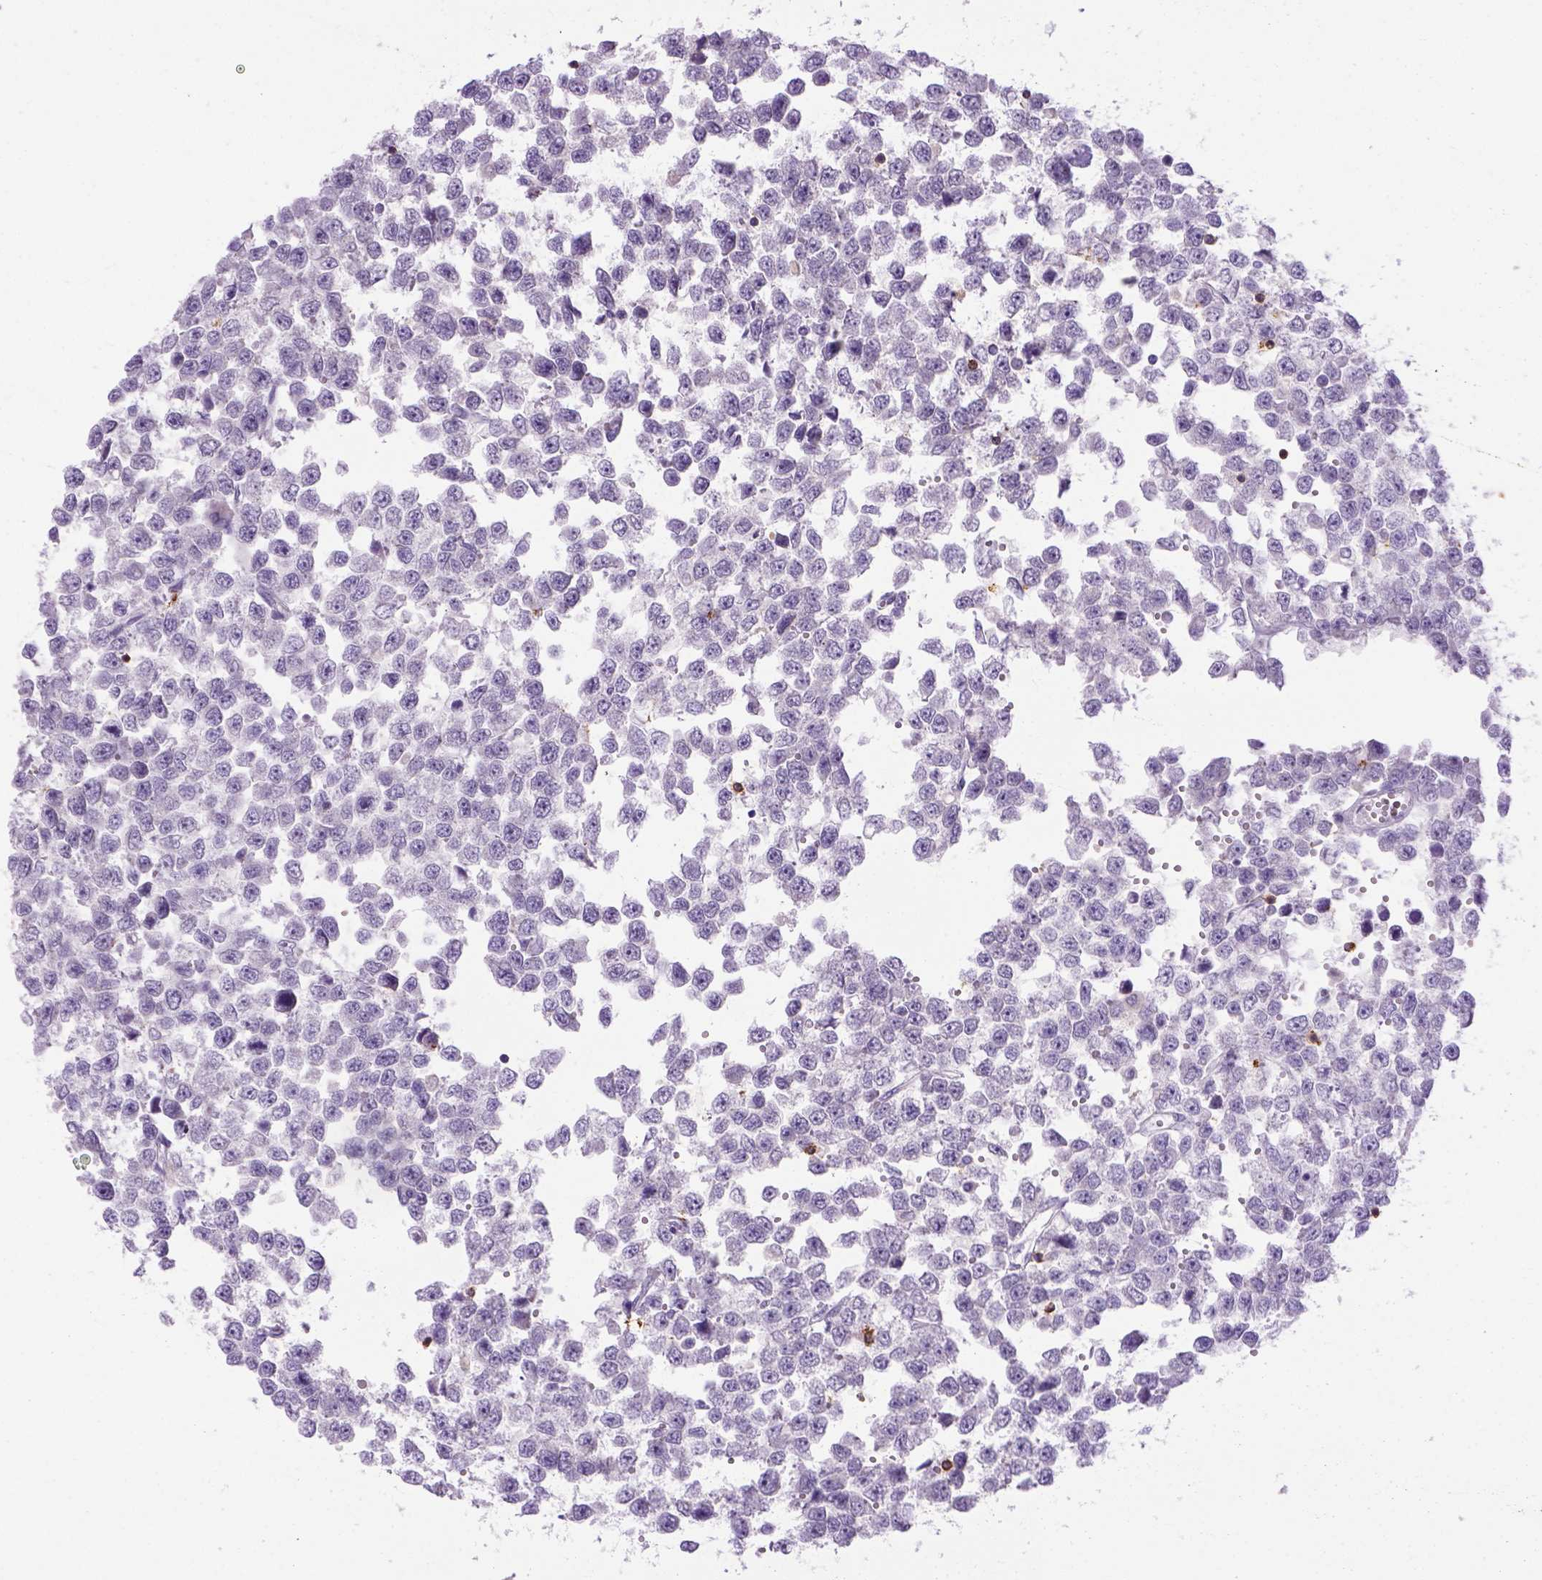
{"staining": {"intensity": "negative", "quantity": "none", "location": "none"}, "tissue": "testis cancer", "cell_type": "Tumor cells", "image_type": "cancer", "snomed": [{"axis": "morphology", "description": "Normal tissue, NOS"}, {"axis": "morphology", "description": "Seminoma, NOS"}, {"axis": "topography", "description": "Testis"}, {"axis": "topography", "description": "Epididymis"}], "caption": "Histopathology image shows no protein expression in tumor cells of testis cancer tissue.", "gene": "CD3E", "patient": {"sex": "male", "age": 34}}